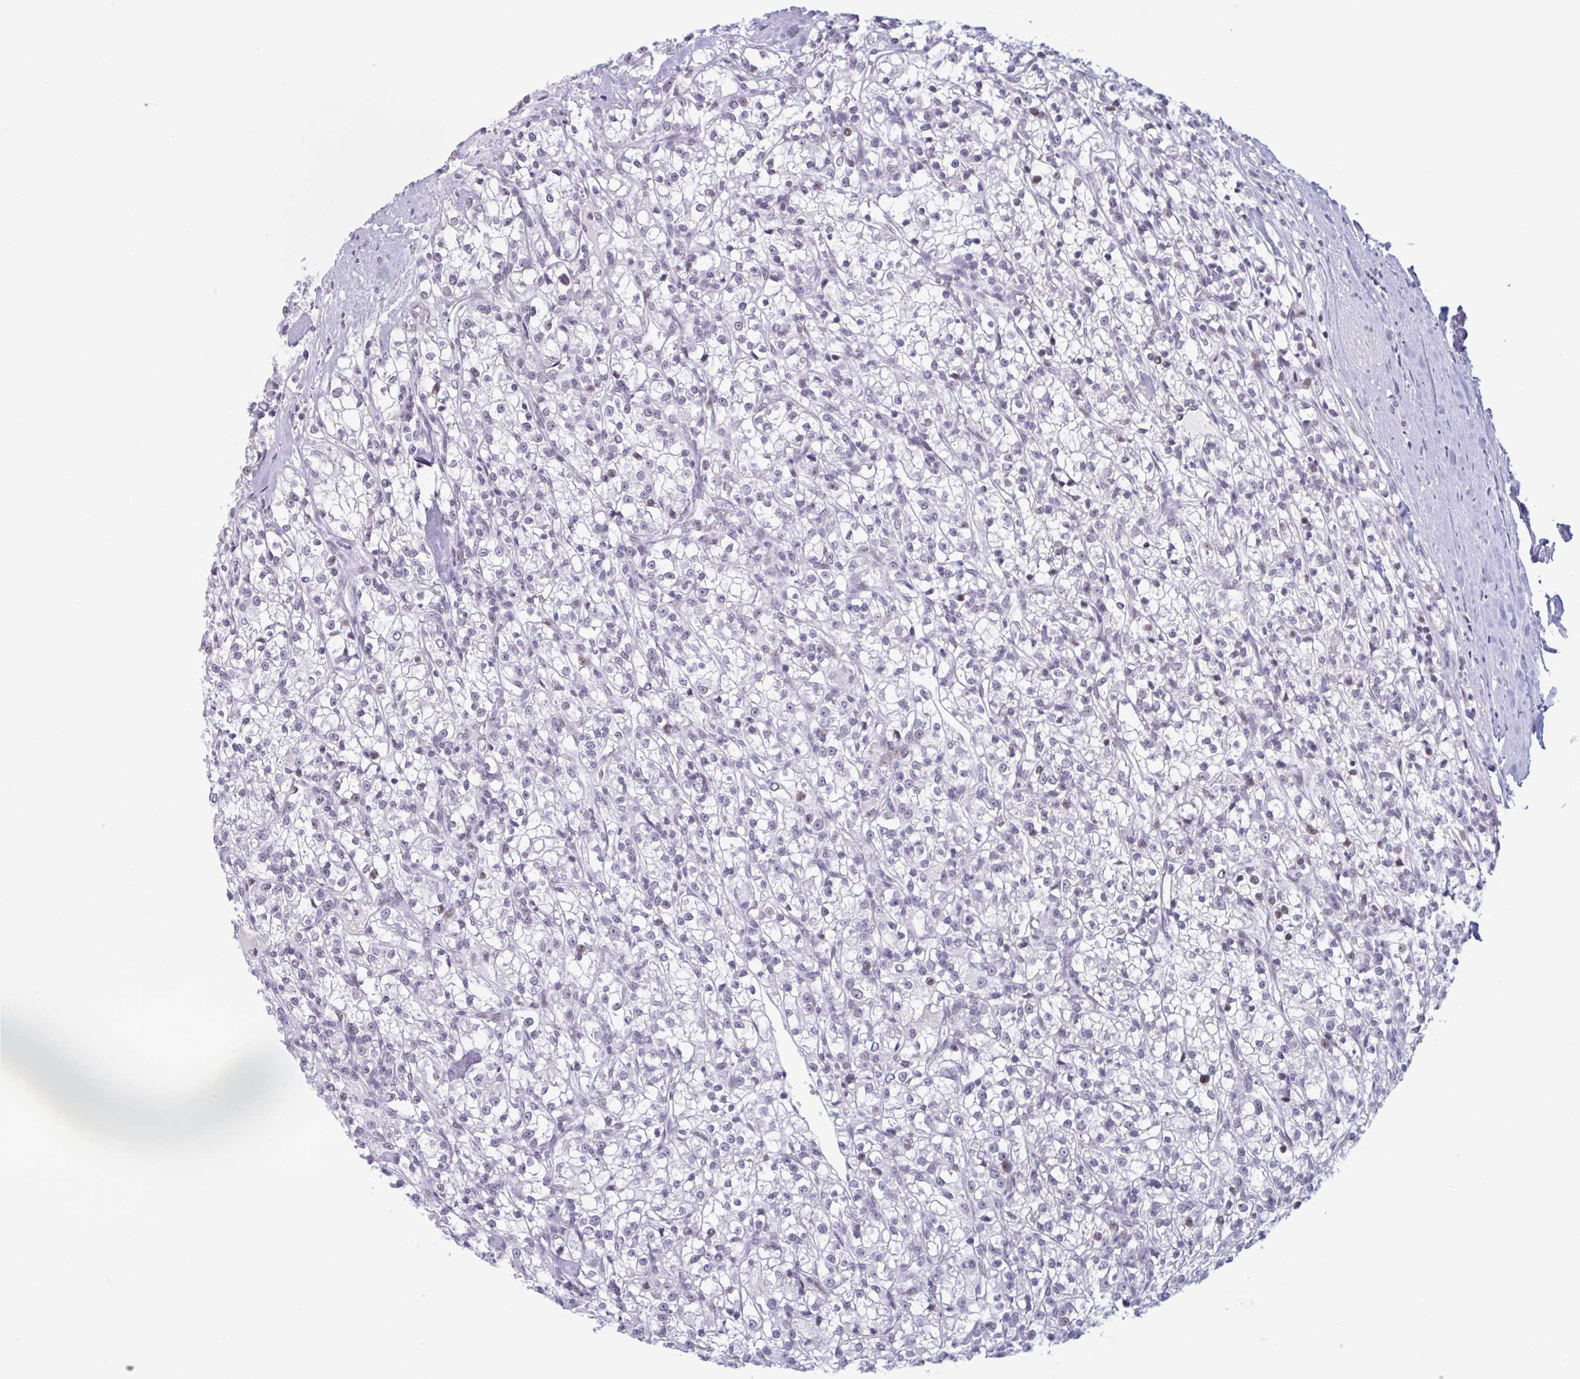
{"staining": {"intensity": "negative", "quantity": "none", "location": "none"}, "tissue": "renal cancer", "cell_type": "Tumor cells", "image_type": "cancer", "snomed": [{"axis": "morphology", "description": "Adenocarcinoma, NOS"}, {"axis": "topography", "description": "Kidney"}], "caption": "Renal cancer was stained to show a protein in brown. There is no significant staining in tumor cells.", "gene": "HSD17B6", "patient": {"sex": "female", "age": 59}}